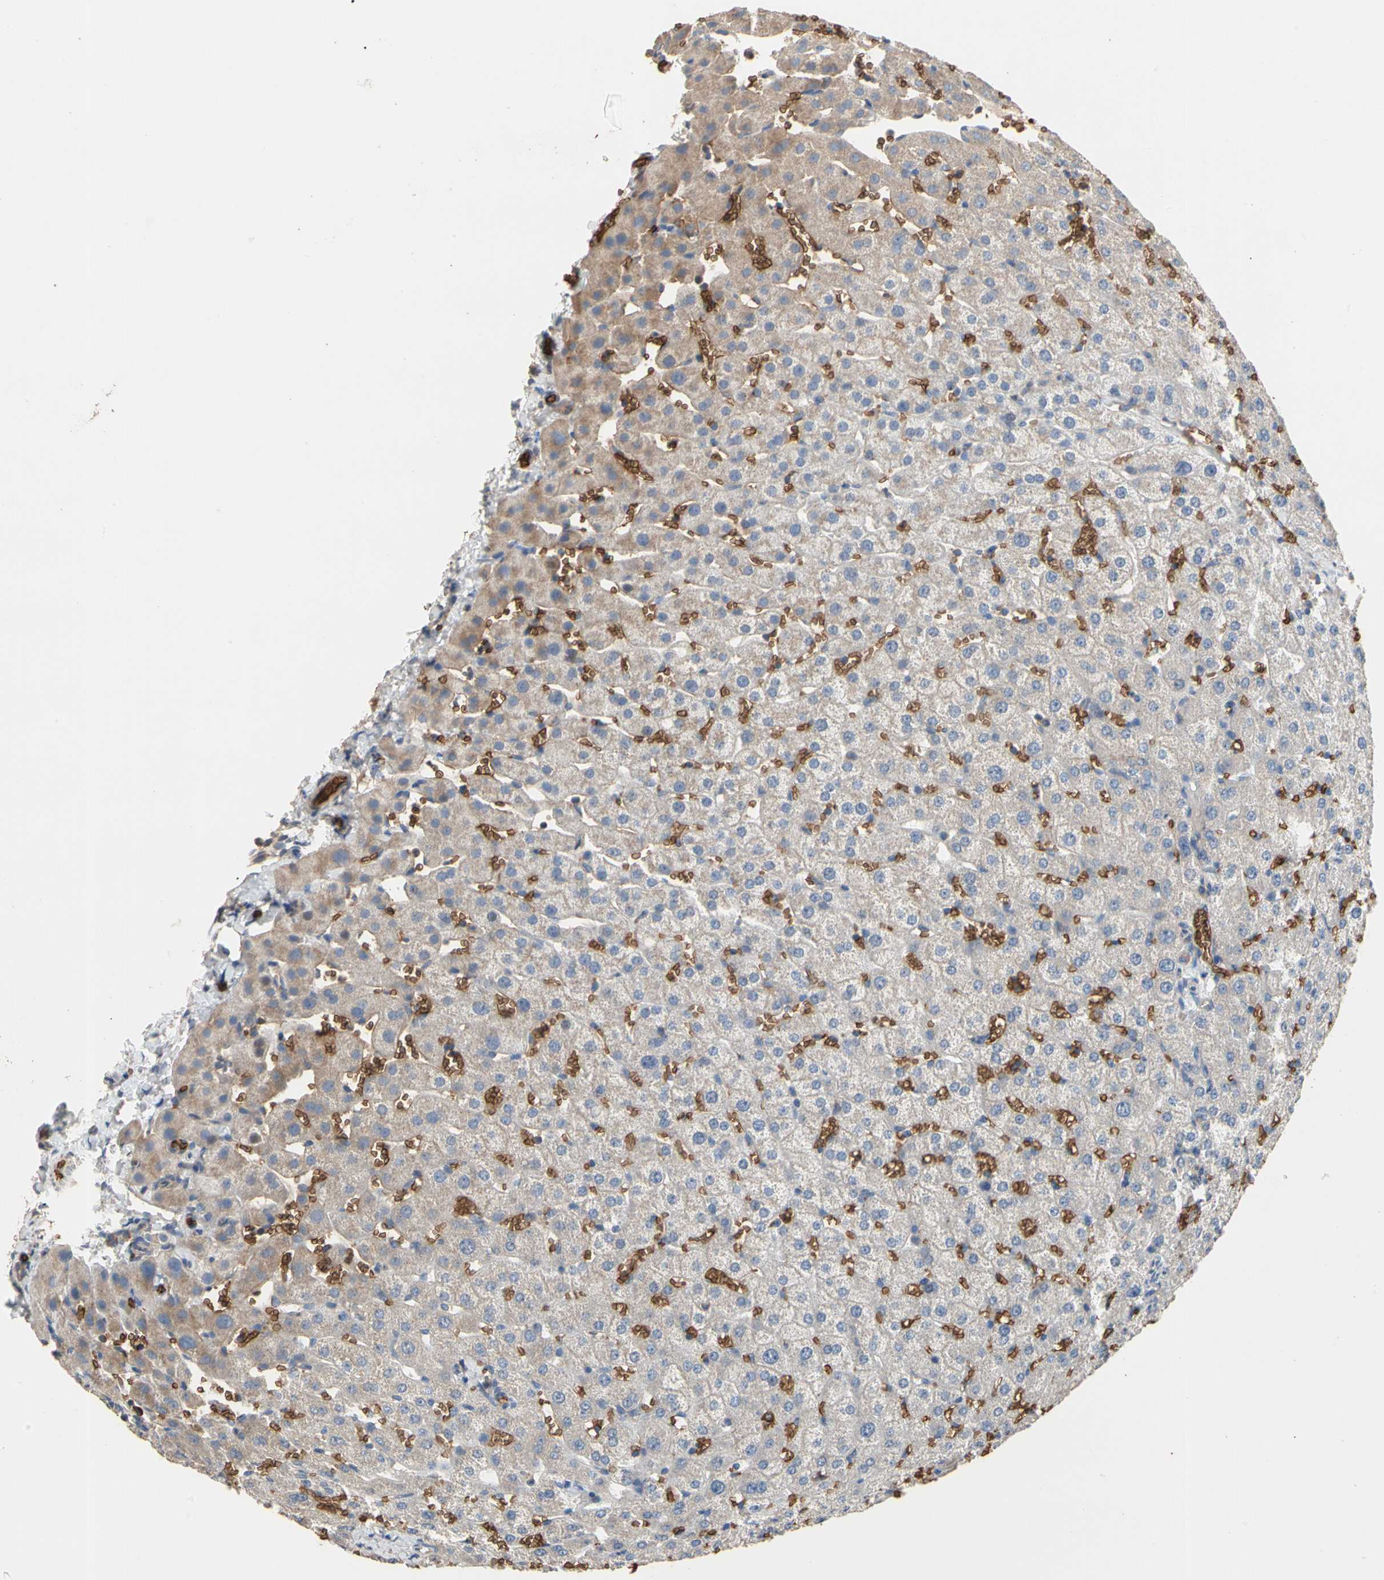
{"staining": {"intensity": "negative", "quantity": "none", "location": "none"}, "tissue": "liver", "cell_type": "Cholangiocytes", "image_type": "normal", "snomed": [{"axis": "morphology", "description": "Normal tissue, NOS"}, {"axis": "morphology", "description": "Fibrosis, NOS"}, {"axis": "topography", "description": "Liver"}], "caption": "This is an immunohistochemistry (IHC) image of unremarkable human liver. There is no staining in cholangiocytes.", "gene": "RIOK2", "patient": {"sex": "female", "age": 29}}